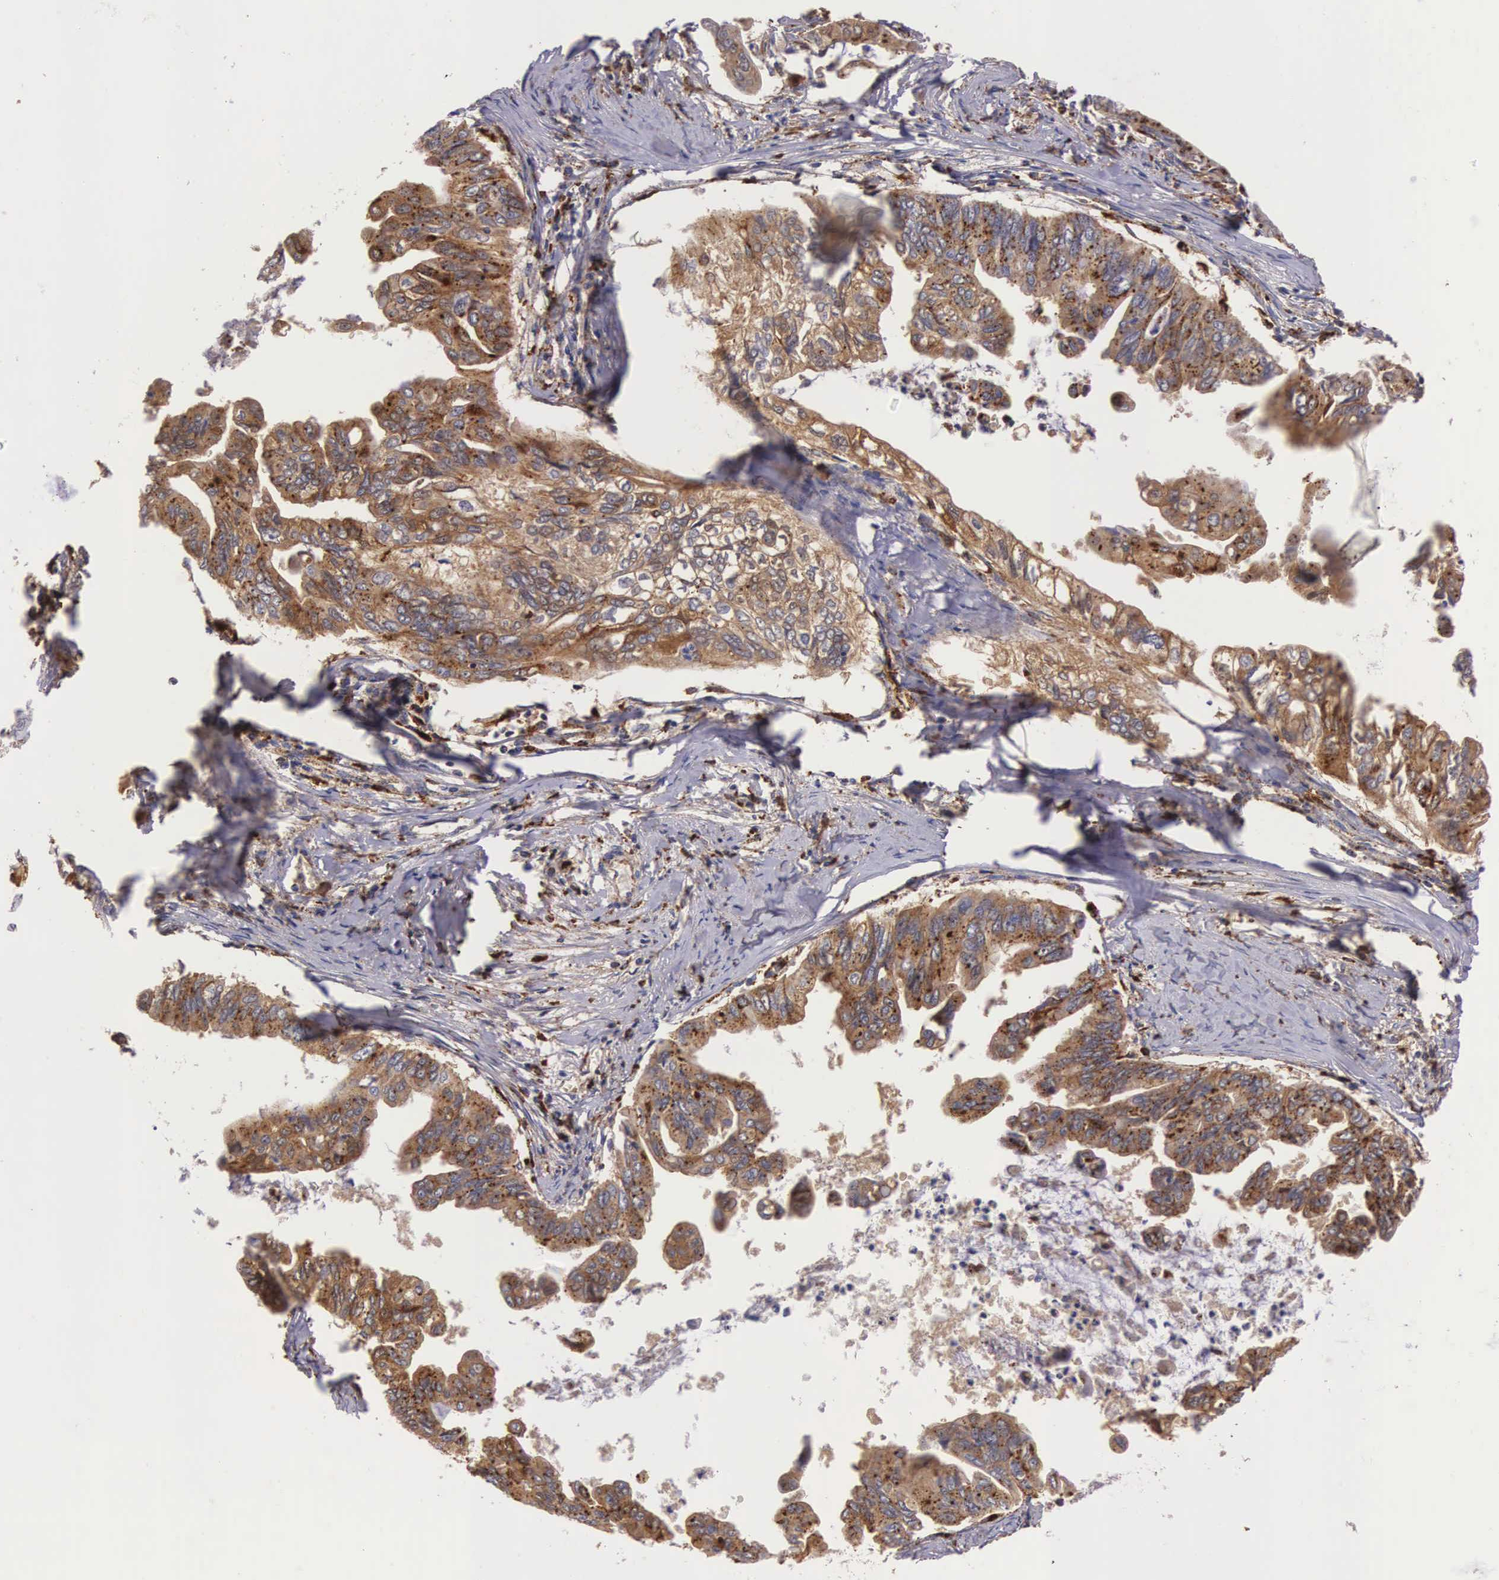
{"staining": {"intensity": "strong", "quantity": ">75%", "location": "cytoplasmic/membranous"}, "tissue": "stomach cancer", "cell_type": "Tumor cells", "image_type": "cancer", "snomed": [{"axis": "morphology", "description": "Adenocarcinoma, NOS"}, {"axis": "topography", "description": "Stomach, upper"}], "caption": "Stomach cancer tissue reveals strong cytoplasmic/membranous staining in approximately >75% of tumor cells, visualized by immunohistochemistry. Using DAB (brown) and hematoxylin (blue) stains, captured at high magnification using brightfield microscopy.", "gene": "NAGA", "patient": {"sex": "male", "age": 80}}